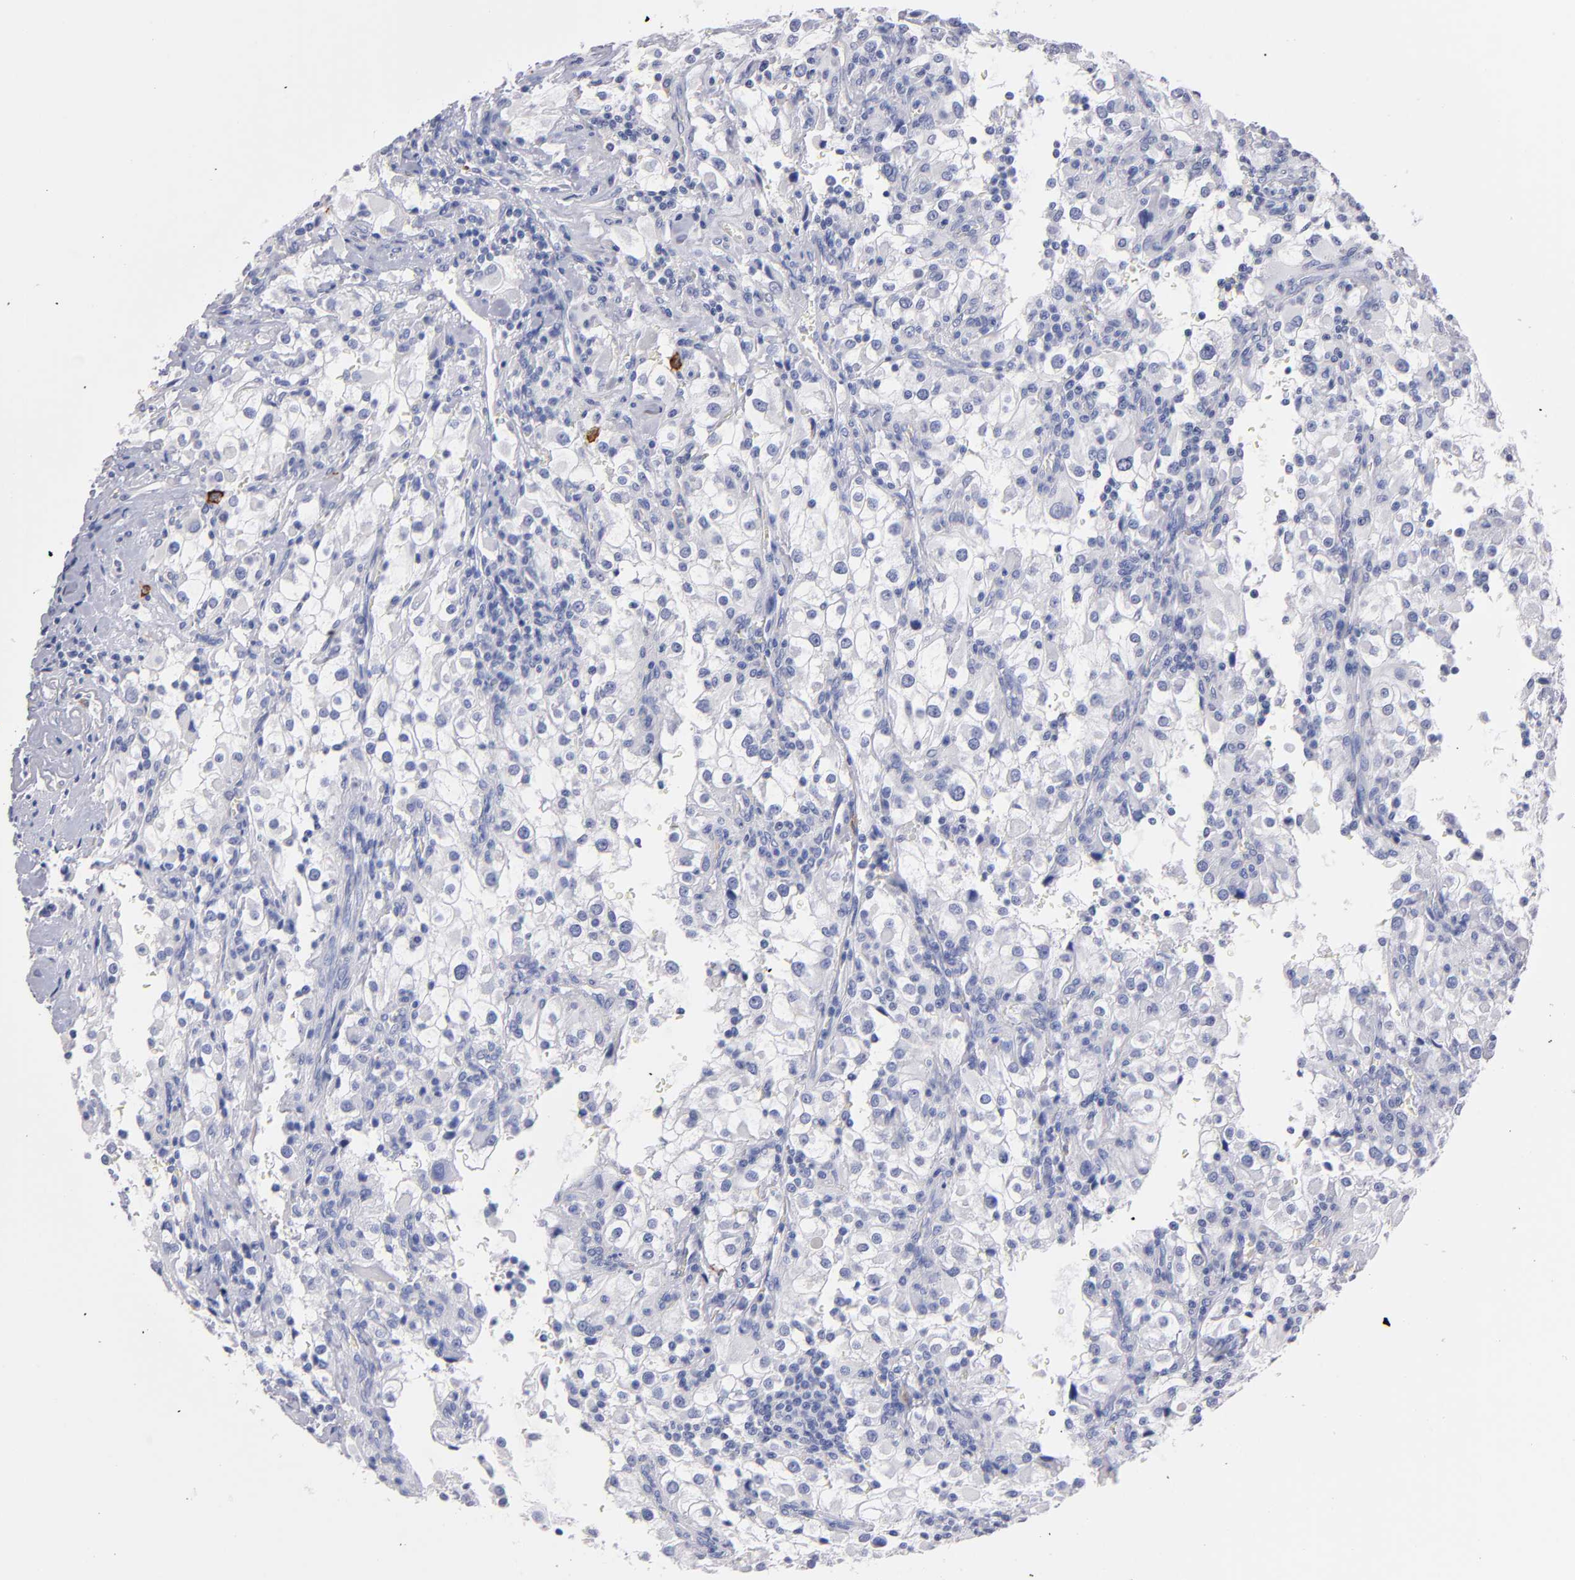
{"staining": {"intensity": "negative", "quantity": "none", "location": "none"}, "tissue": "renal cancer", "cell_type": "Tumor cells", "image_type": "cancer", "snomed": [{"axis": "morphology", "description": "Adenocarcinoma, NOS"}, {"axis": "topography", "description": "Kidney"}], "caption": "This is an immunohistochemistry photomicrograph of human adenocarcinoma (renal). There is no staining in tumor cells.", "gene": "KIT", "patient": {"sex": "female", "age": 52}}